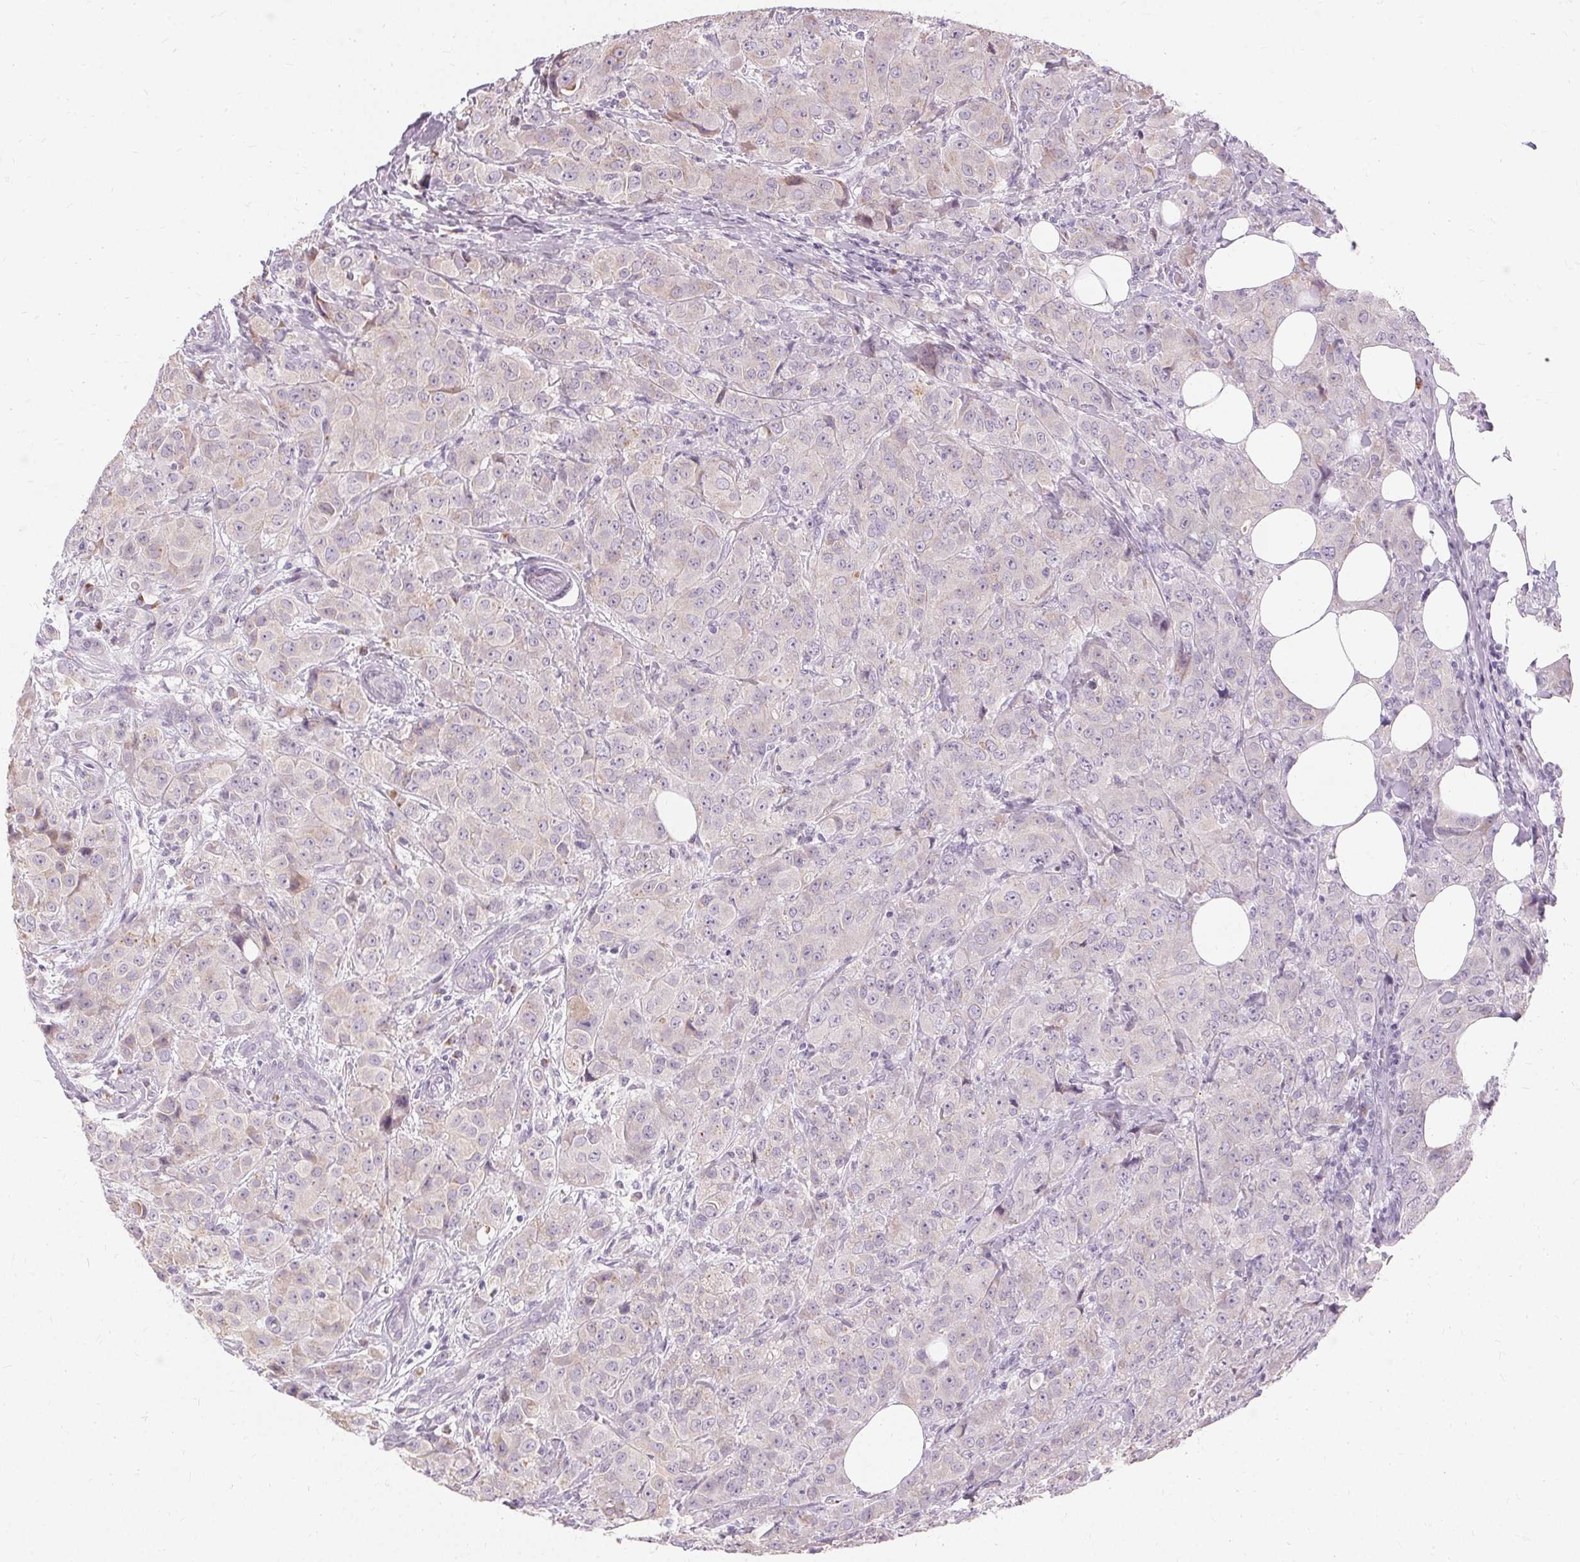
{"staining": {"intensity": "negative", "quantity": "none", "location": "none"}, "tissue": "breast cancer", "cell_type": "Tumor cells", "image_type": "cancer", "snomed": [{"axis": "morphology", "description": "Normal tissue, NOS"}, {"axis": "morphology", "description": "Duct carcinoma"}, {"axis": "topography", "description": "Breast"}], "caption": "Human breast cancer (intraductal carcinoma) stained for a protein using IHC exhibits no expression in tumor cells.", "gene": "FCRL3", "patient": {"sex": "female", "age": 43}}